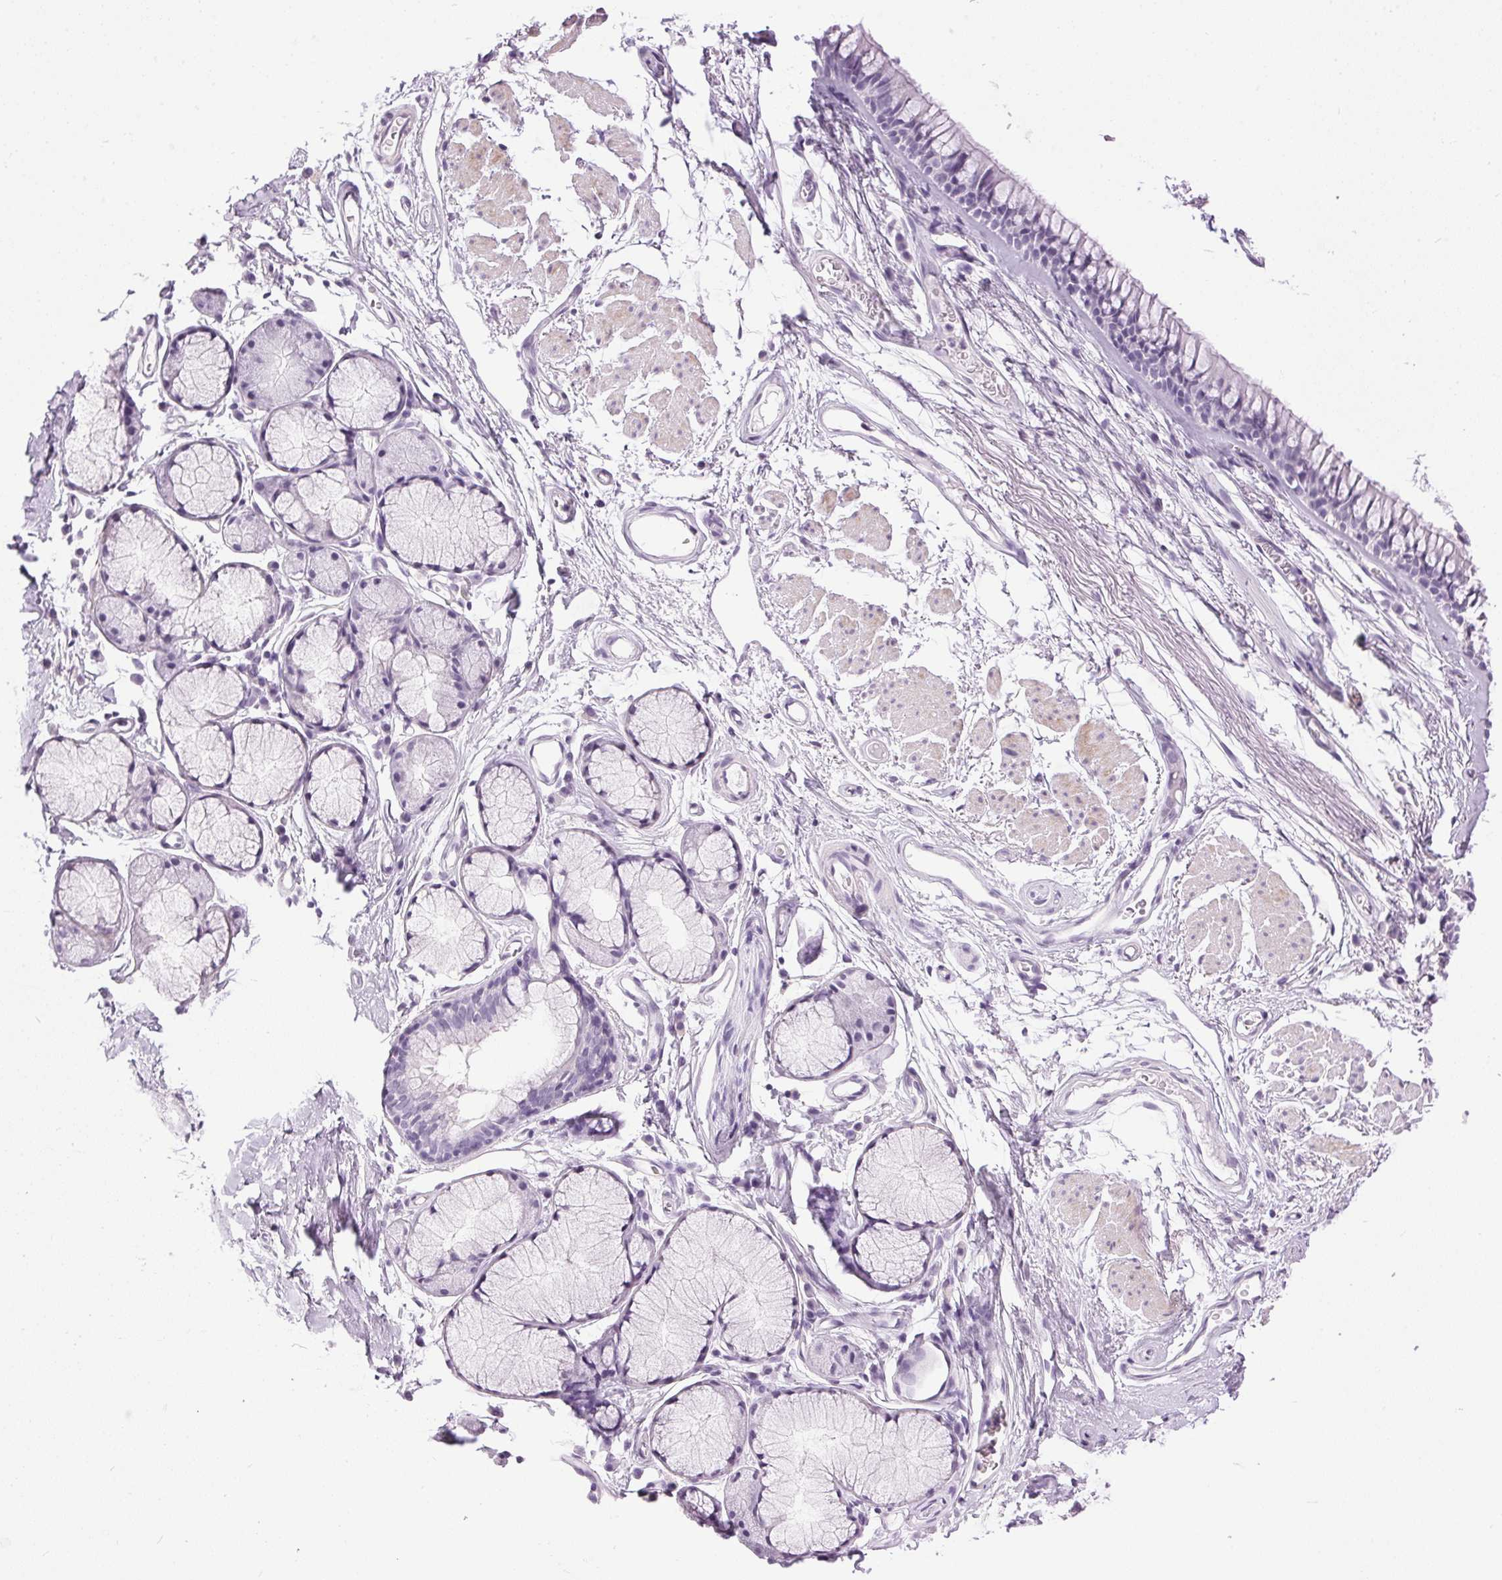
{"staining": {"intensity": "negative", "quantity": "none", "location": "none"}, "tissue": "adipose tissue", "cell_type": "Adipocytes", "image_type": "normal", "snomed": [{"axis": "morphology", "description": "Normal tissue, NOS"}, {"axis": "topography", "description": "Cartilage tissue"}, {"axis": "topography", "description": "Bronchus"}], "caption": "Immunohistochemical staining of unremarkable adipose tissue shows no significant expression in adipocytes.", "gene": "SP7", "patient": {"sex": "female", "age": 79}}